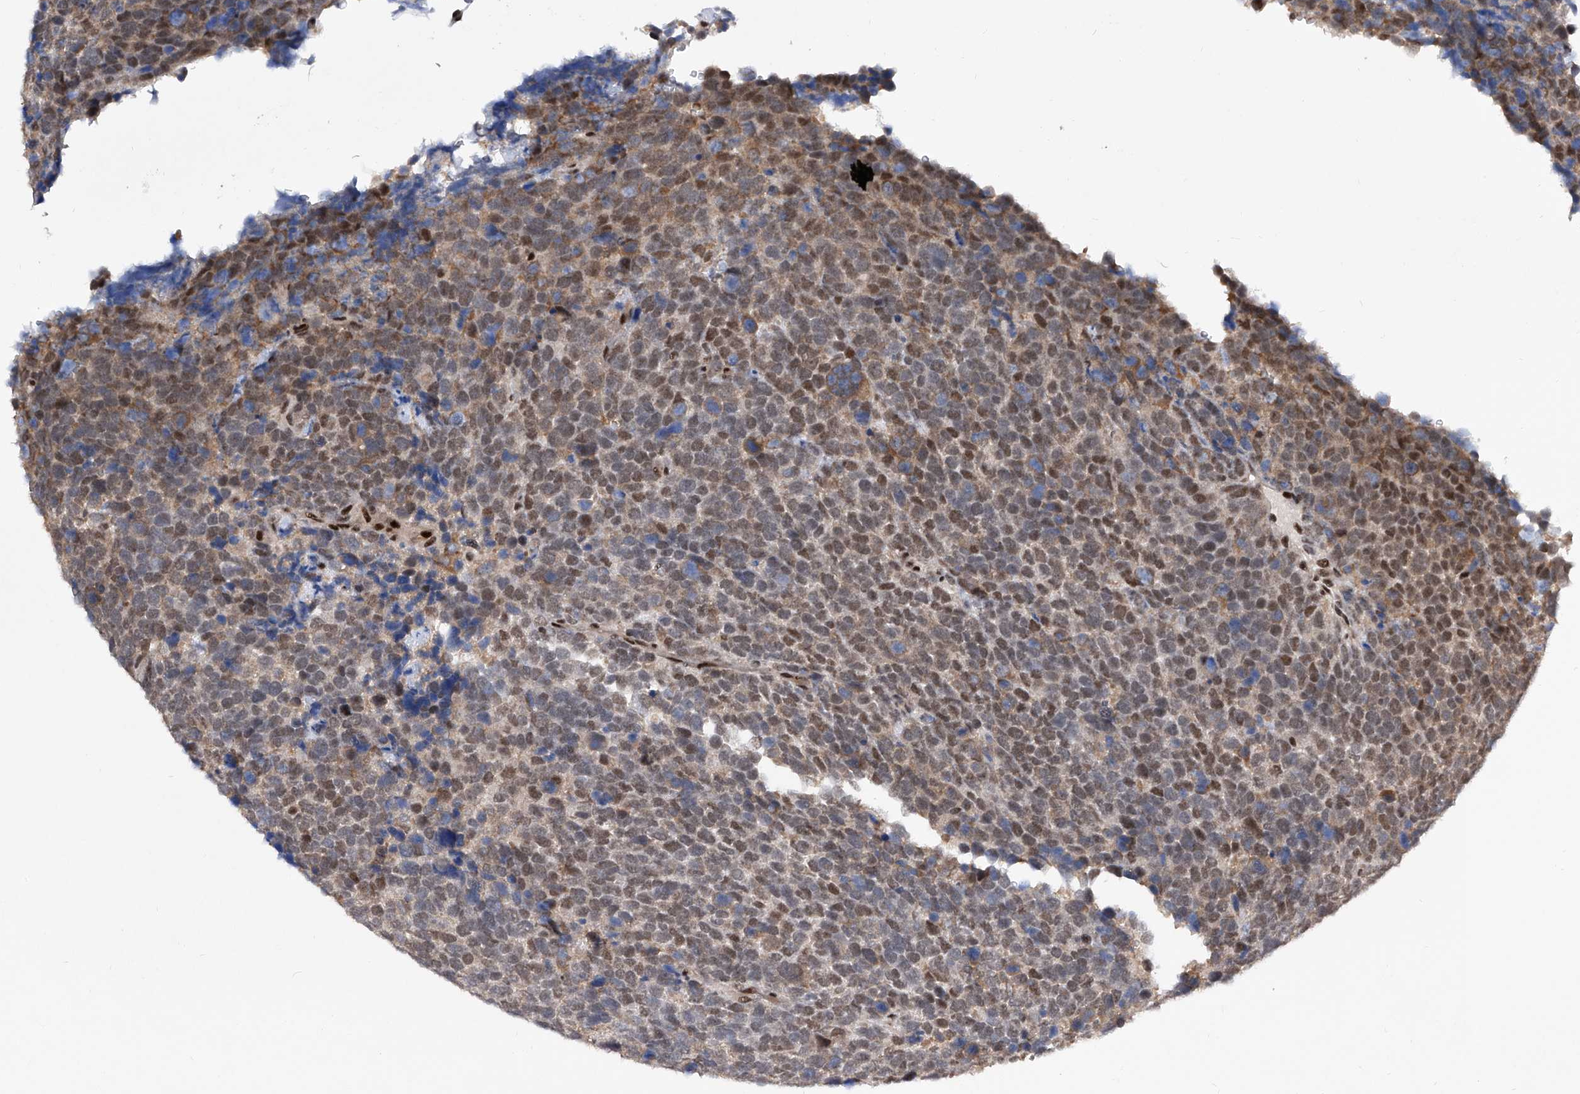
{"staining": {"intensity": "moderate", "quantity": ">75%", "location": "cytoplasmic/membranous,nuclear"}, "tissue": "urothelial cancer", "cell_type": "Tumor cells", "image_type": "cancer", "snomed": [{"axis": "morphology", "description": "Urothelial carcinoma, High grade"}, {"axis": "topography", "description": "Urinary bladder"}], "caption": "Urothelial carcinoma (high-grade) stained with a brown dye shows moderate cytoplasmic/membranous and nuclear positive staining in about >75% of tumor cells.", "gene": "RAD54L", "patient": {"sex": "female", "age": 82}}